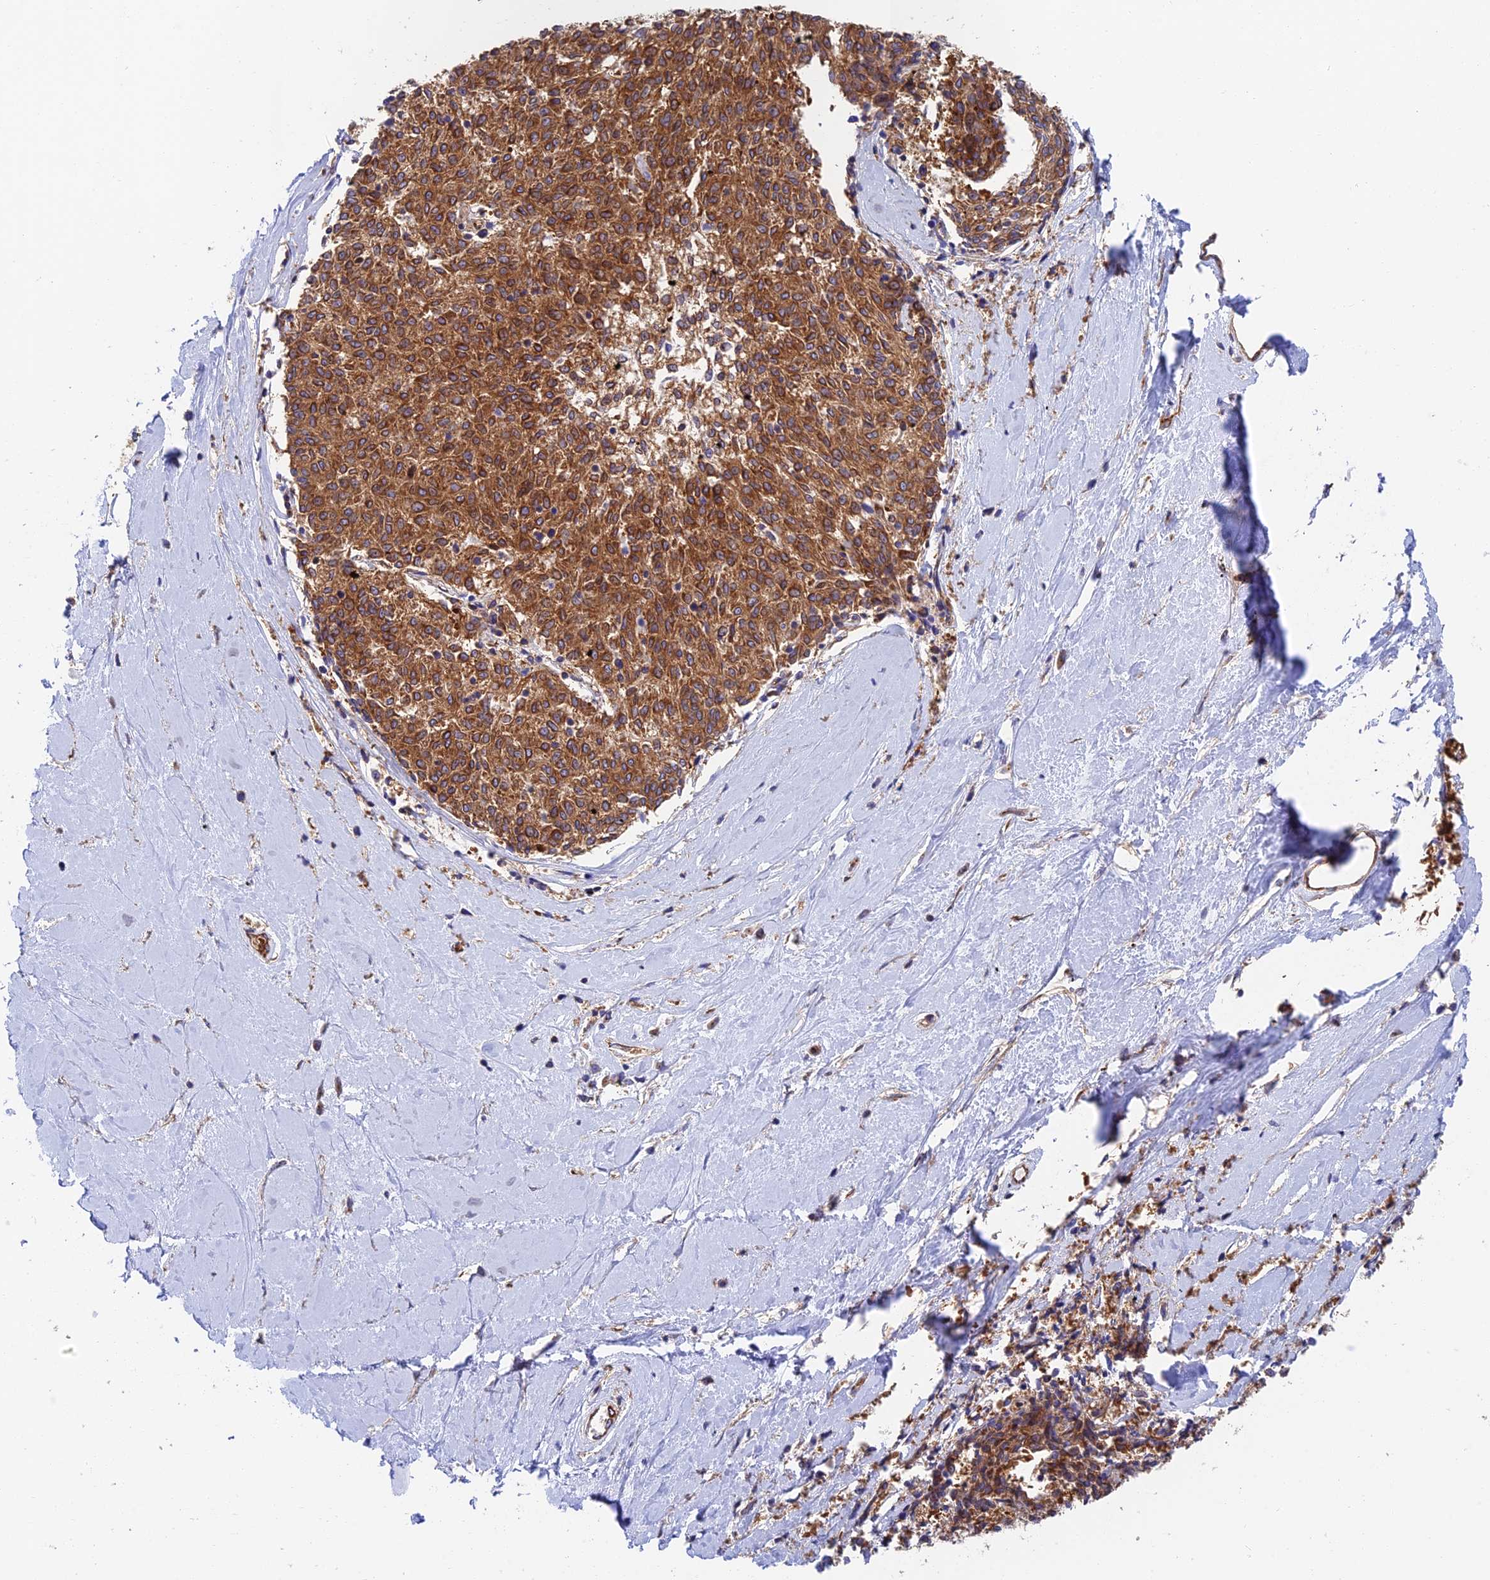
{"staining": {"intensity": "moderate", "quantity": ">75%", "location": "cytoplasmic/membranous"}, "tissue": "melanoma", "cell_type": "Tumor cells", "image_type": "cancer", "snomed": [{"axis": "morphology", "description": "Malignant melanoma, NOS"}, {"axis": "topography", "description": "Skin"}], "caption": "Immunohistochemical staining of melanoma reveals medium levels of moderate cytoplasmic/membranous protein staining in approximately >75% of tumor cells.", "gene": "DCTN2", "patient": {"sex": "female", "age": 72}}